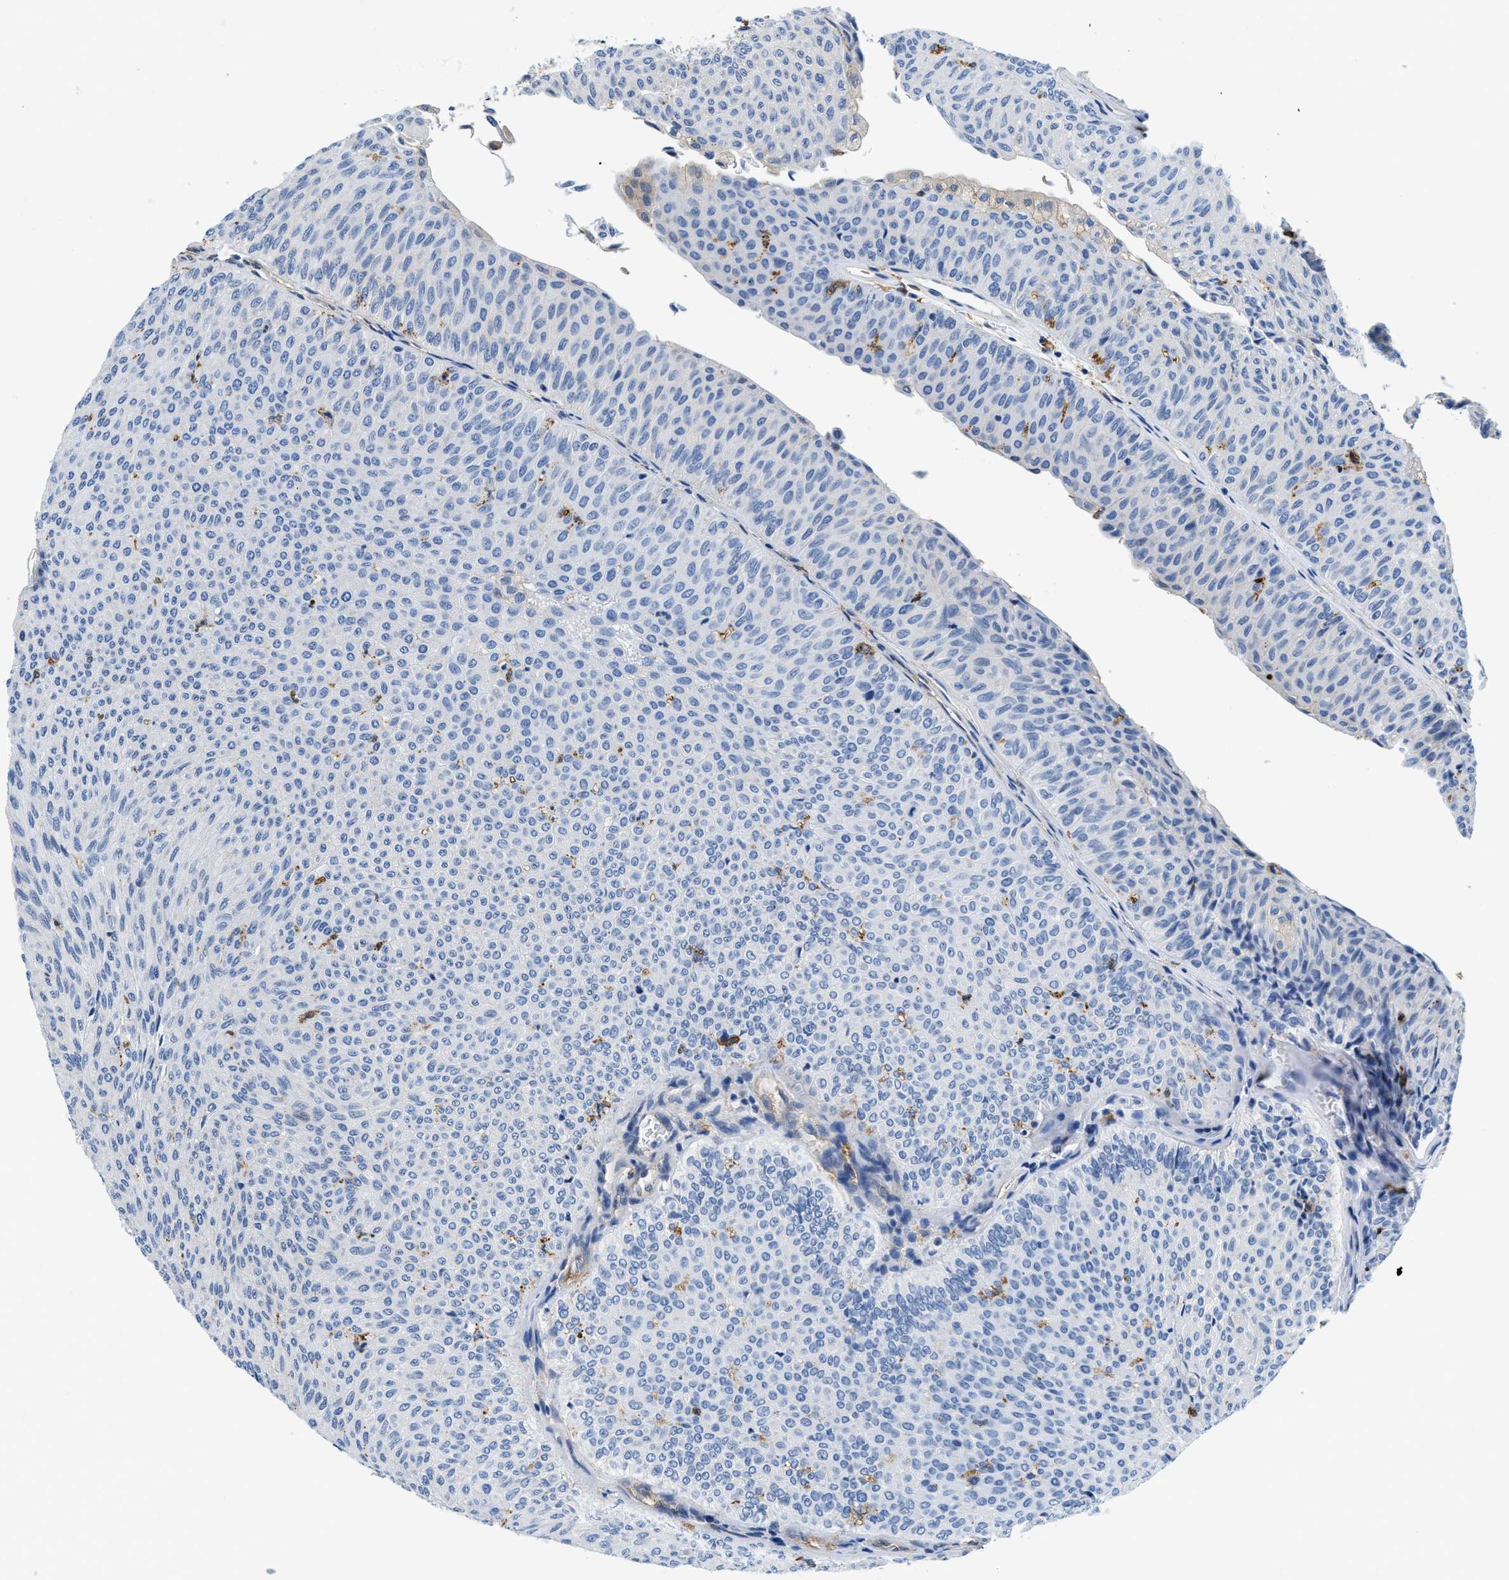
{"staining": {"intensity": "negative", "quantity": "none", "location": "none"}, "tissue": "urothelial cancer", "cell_type": "Tumor cells", "image_type": "cancer", "snomed": [{"axis": "morphology", "description": "Urothelial carcinoma, Low grade"}, {"axis": "topography", "description": "Urinary bladder"}], "caption": "Immunohistochemistry (IHC) of low-grade urothelial carcinoma exhibits no expression in tumor cells.", "gene": "GSN", "patient": {"sex": "male", "age": 78}}